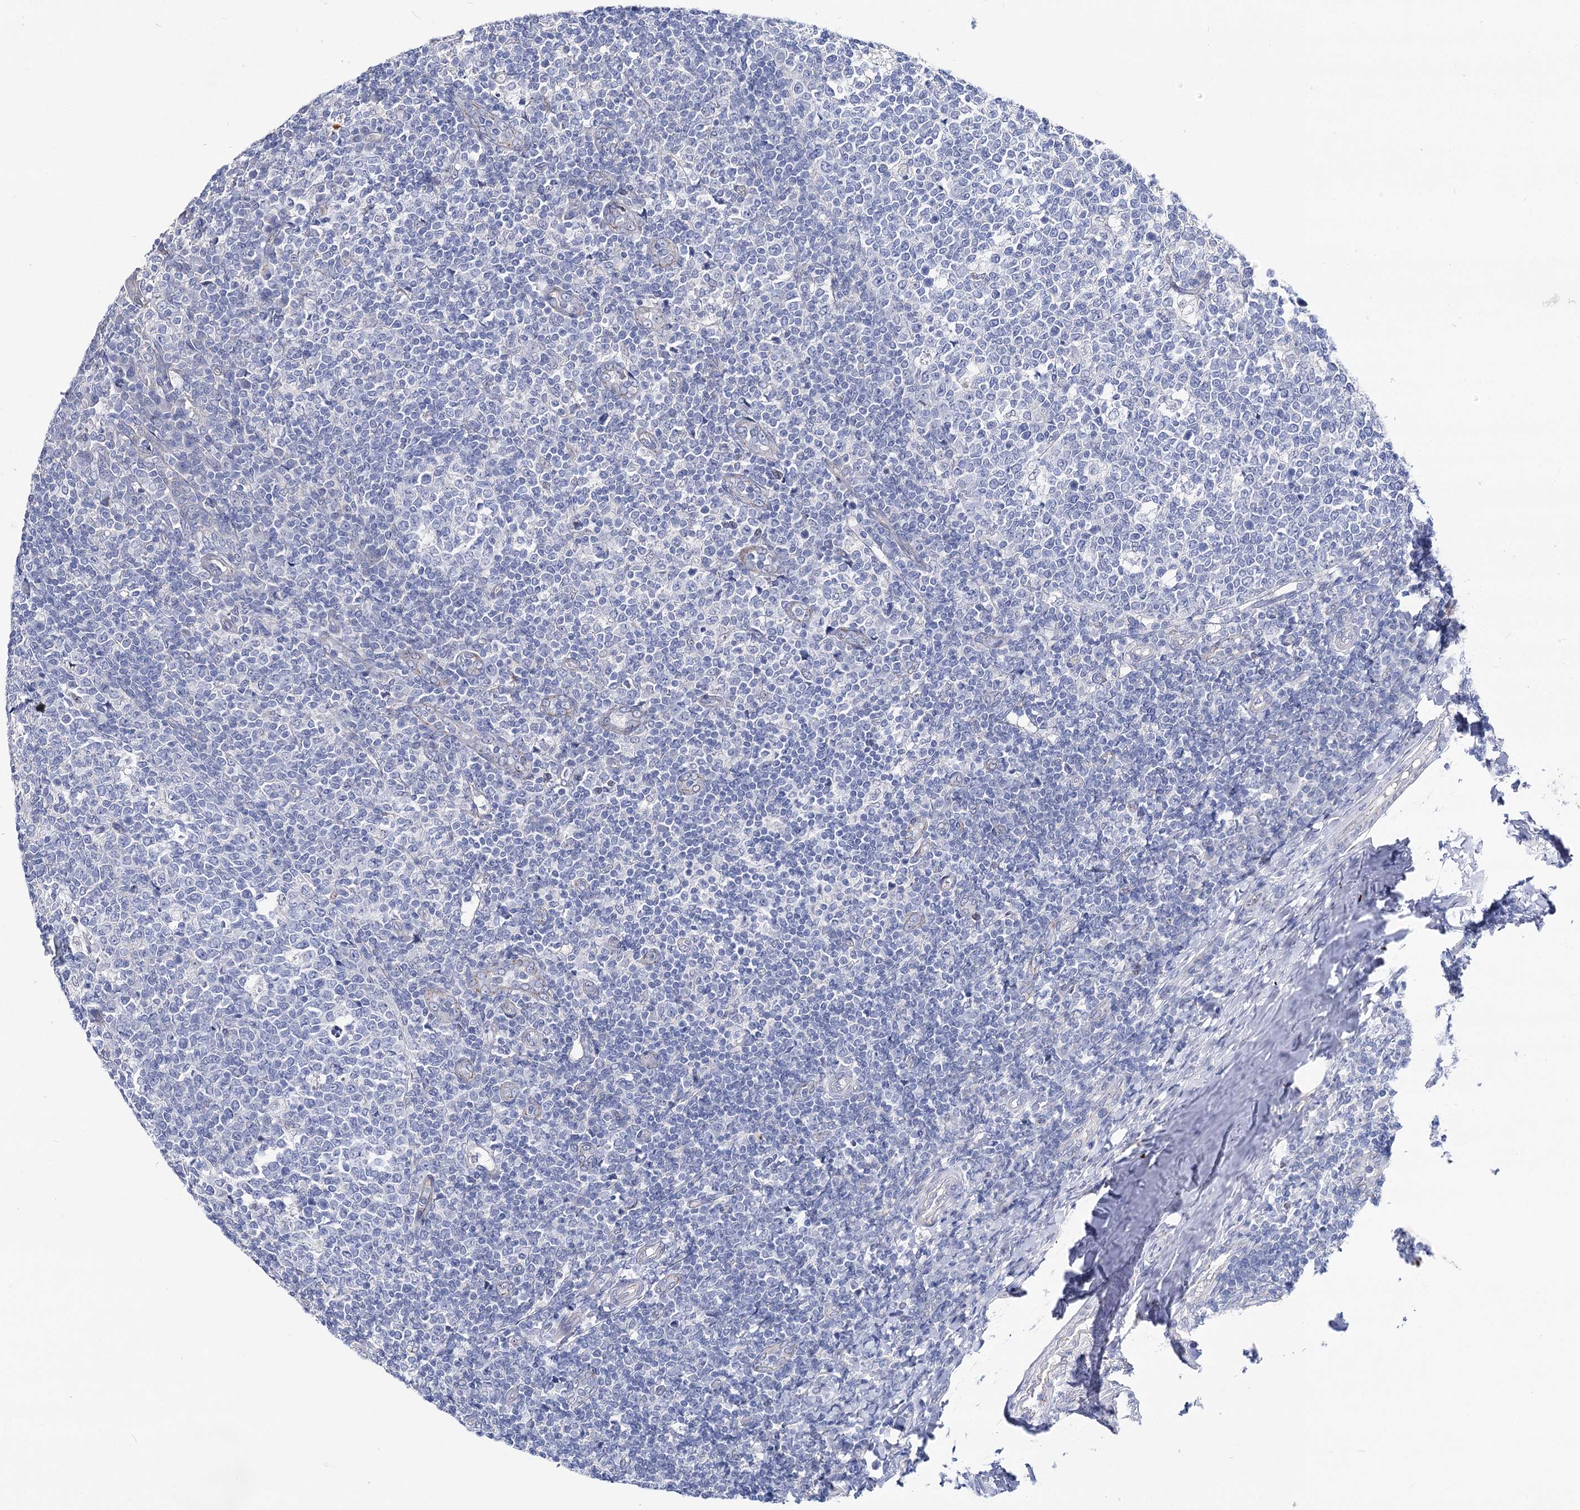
{"staining": {"intensity": "negative", "quantity": "none", "location": "none"}, "tissue": "tonsil", "cell_type": "Germinal center cells", "image_type": "normal", "snomed": [{"axis": "morphology", "description": "Normal tissue, NOS"}, {"axis": "topography", "description": "Tonsil"}], "caption": "DAB (3,3'-diaminobenzidine) immunohistochemical staining of unremarkable human tonsil reveals no significant positivity in germinal center cells.", "gene": "NRAP", "patient": {"sex": "female", "age": 19}}